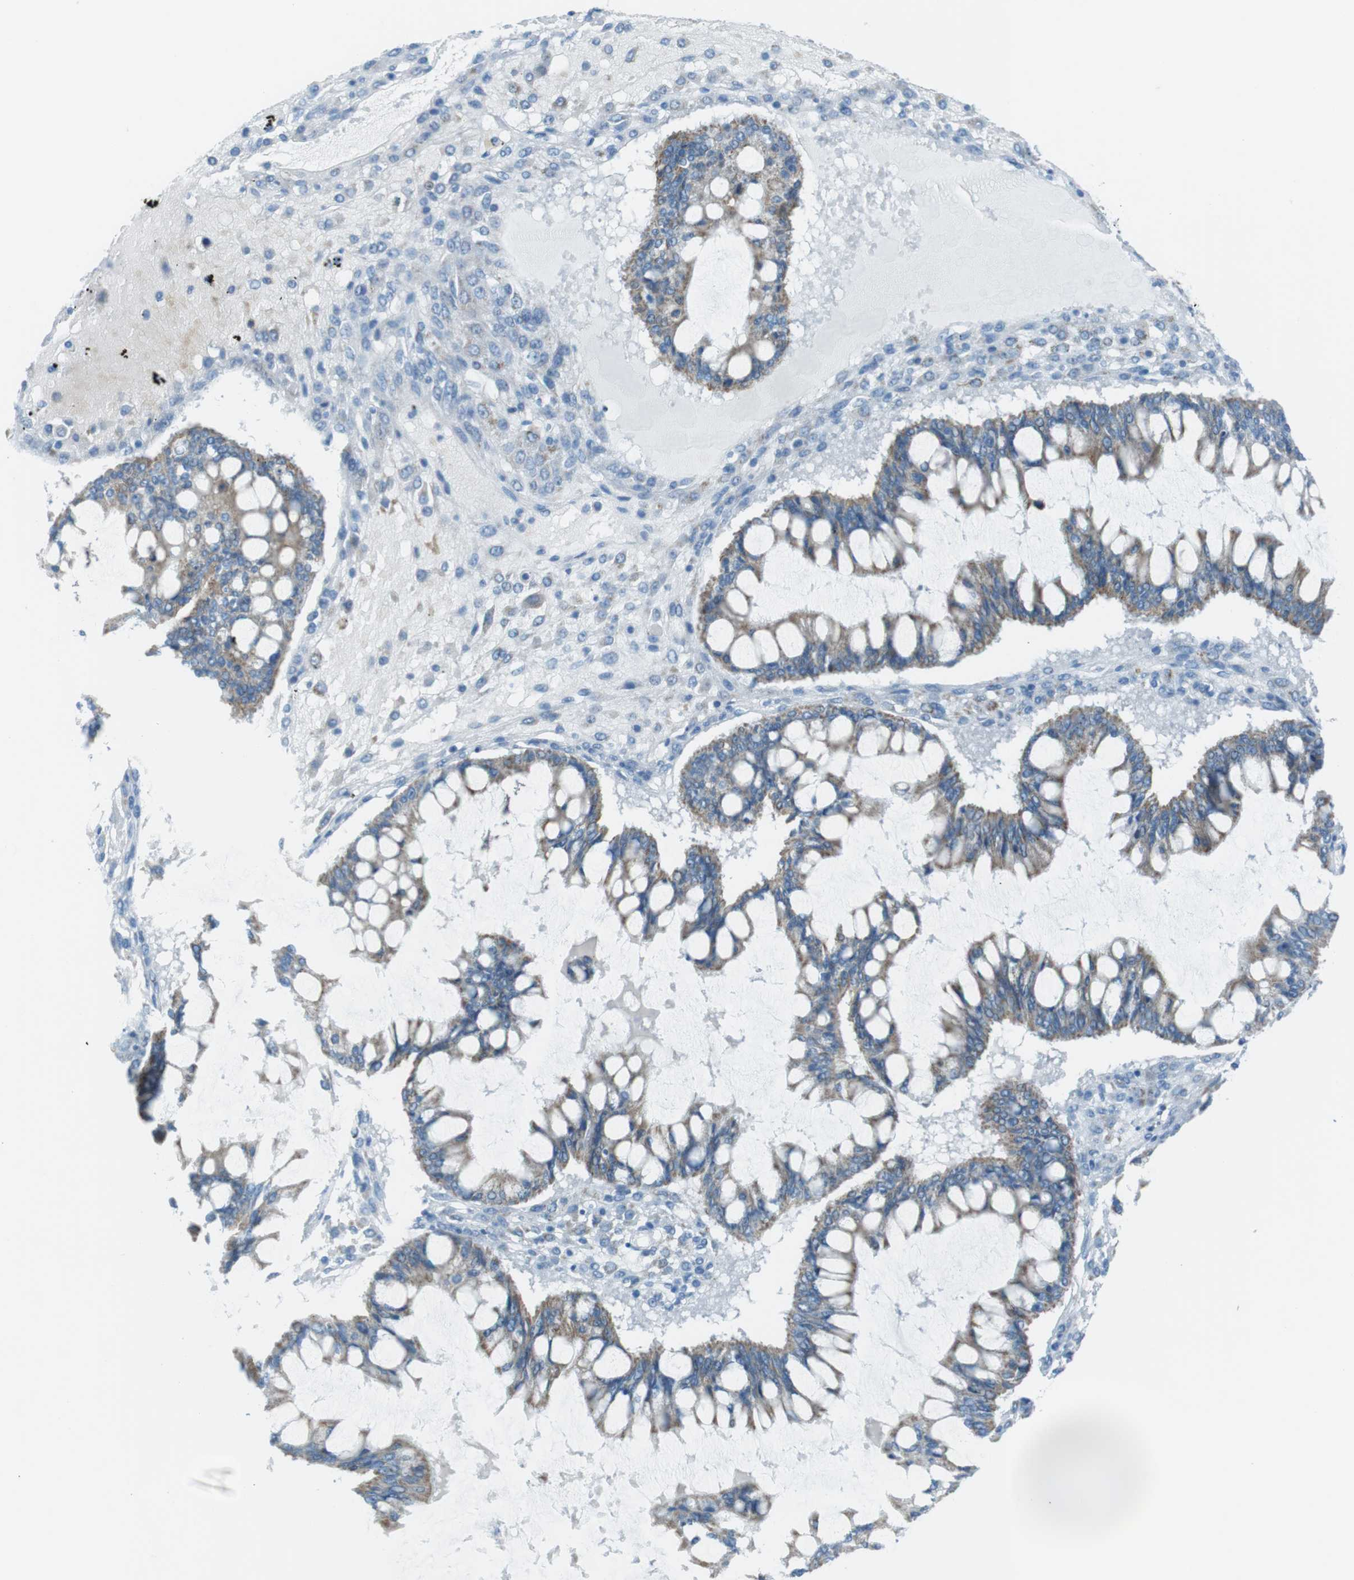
{"staining": {"intensity": "weak", "quantity": ">75%", "location": "cytoplasmic/membranous"}, "tissue": "ovarian cancer", "cell_type": "Tumor cells", "image_type": "cancer", "snomed": [{"axis": "morphology", "description": "Cystadenocarcinoma, mucinous, NOS"}, {"axis": "topography", "description": "Ovary"}], "caption": "Immunohistochemistry (DAB (3,3'-diaminobenzidine)) staining of mucinous cystadenocarcinoma (ovarian) exhibits weak cytoplasmic/membranous protein positivity in approximately >75% of tumor cells.", "gene": "DNAJA3", "patient": {"sex": "female", "age": 73}}